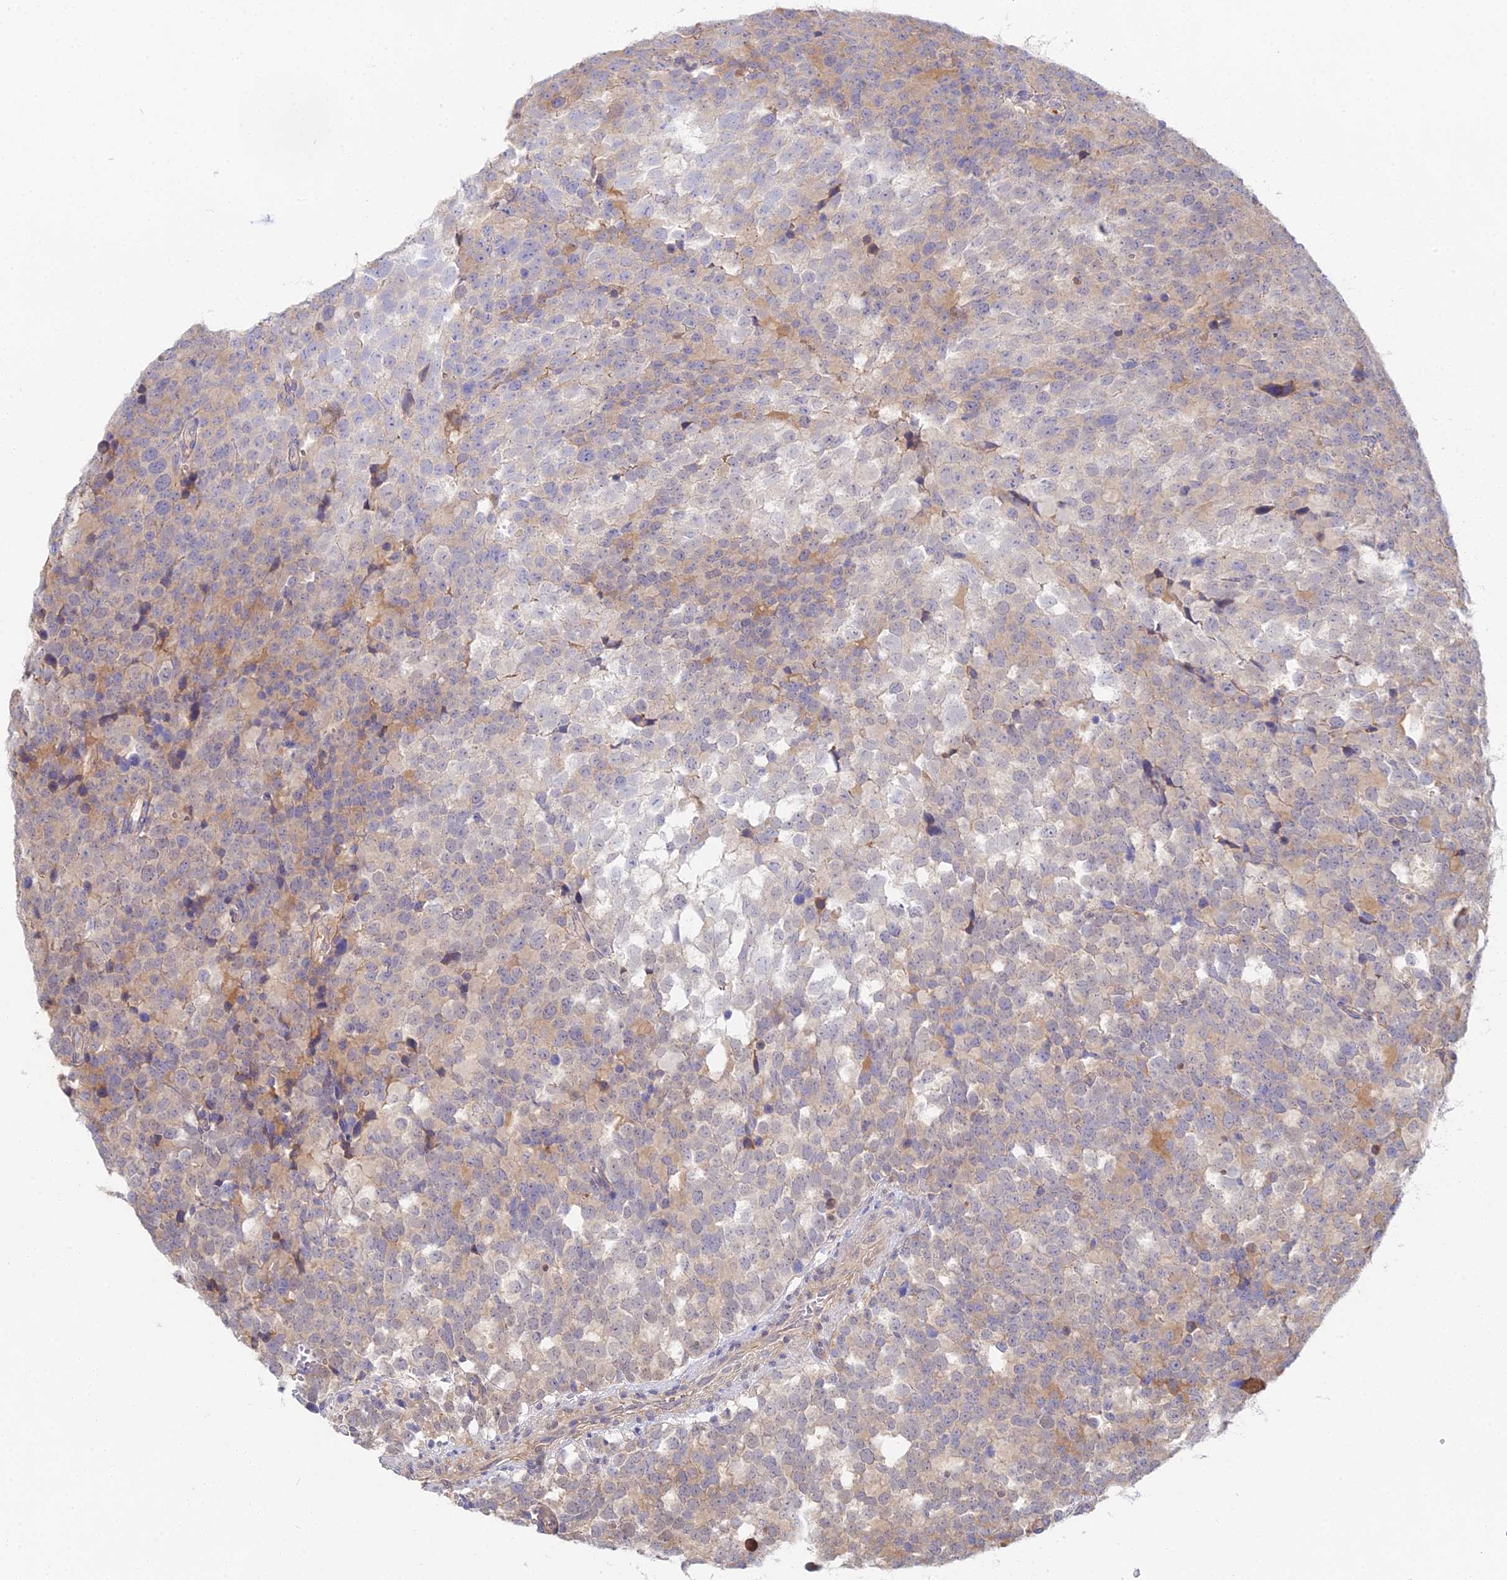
{"staining": {"intensity": "weak", "quantity": "25%-75%", "location": "cytoplasmic/membranous"}, "tissue": "testis cancer", "cell_type": "Tumor cells", "image_type": "cancer", "snomed": [{"axis": "morphology", "description": "Seminoma, NOS"}, {"axis": "topography", "description": "Testis"}], "caption": "A histopathology image of testis cancer (seminoma) stained for a protein reveals weak cytoplasmic/membranous brown staining in tumor cells. Using DAB (3,3'-diaminobenzidine) (brown) and hematoxylin (blue) stains, captured at high magnification using brightfield microscopy.", "gene": "DNAH14", "patient": {"sex": "male", "age": 71}}